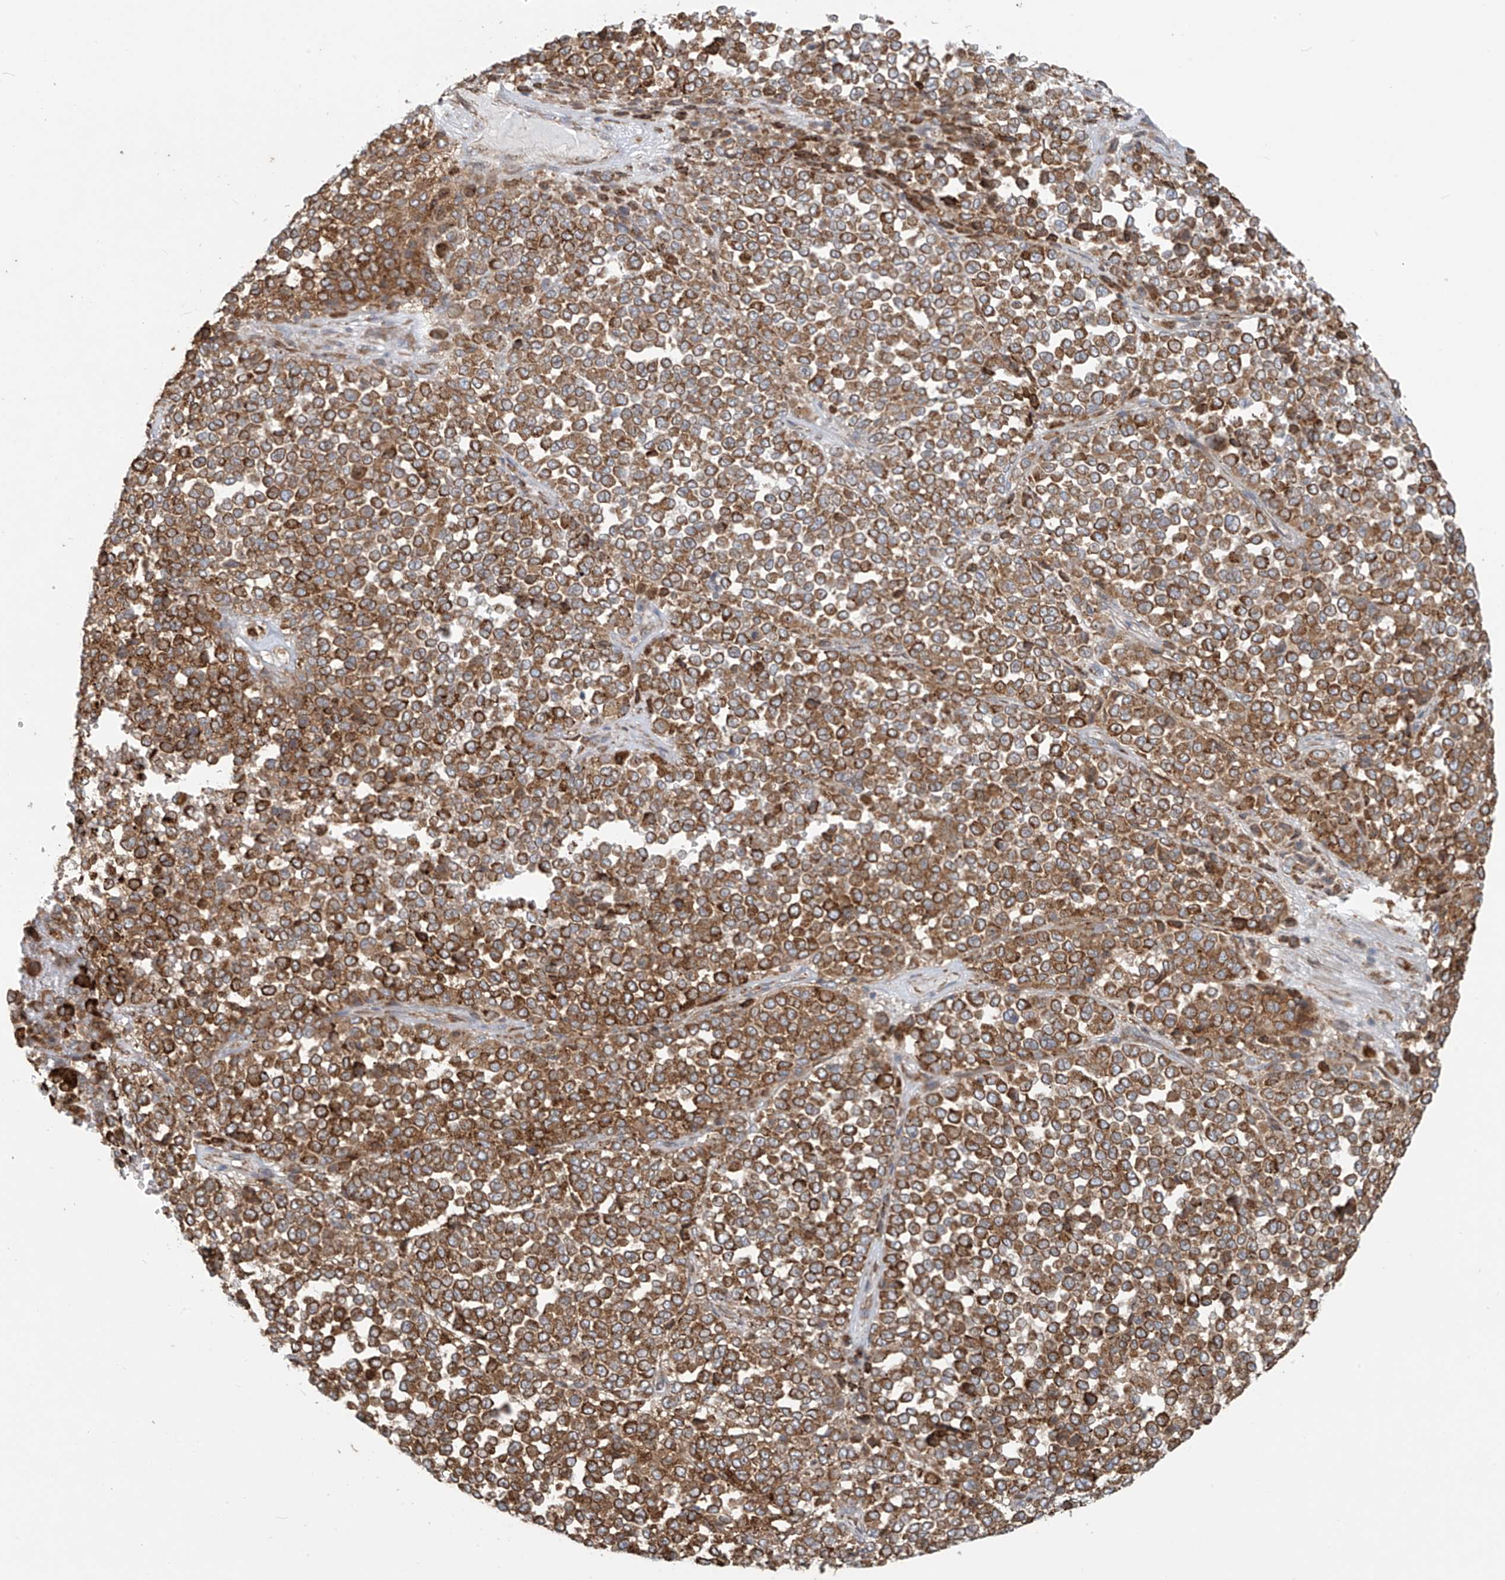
{"staining": {"intensity": "strong", "quantity": ">75%", "location": "cytoplasmic/membranous"}, "tissue": "melanoma", "cell_type": "Tumor cells", "image_type": "cancer", "snomed": [{"axis": "morphology", "description": "Malignant melanoma, Metastatic site"}, {"axis": "topography", "description": "Pancreas"}], "caption": "Immunohistochemistry (IHC) photomicrograph of neoplastic tissue: malignant melanoma (metastatic site) stained using immunohistochemistry (IHC) displays high levels of strong protein expression localized specifically in the cytoplasmic/membranous of tumor cells, appearing as a cytoplasmic/membranous brown color.", "gene": "KATNIP", "patient": {"sex": "female", "age": 30}}